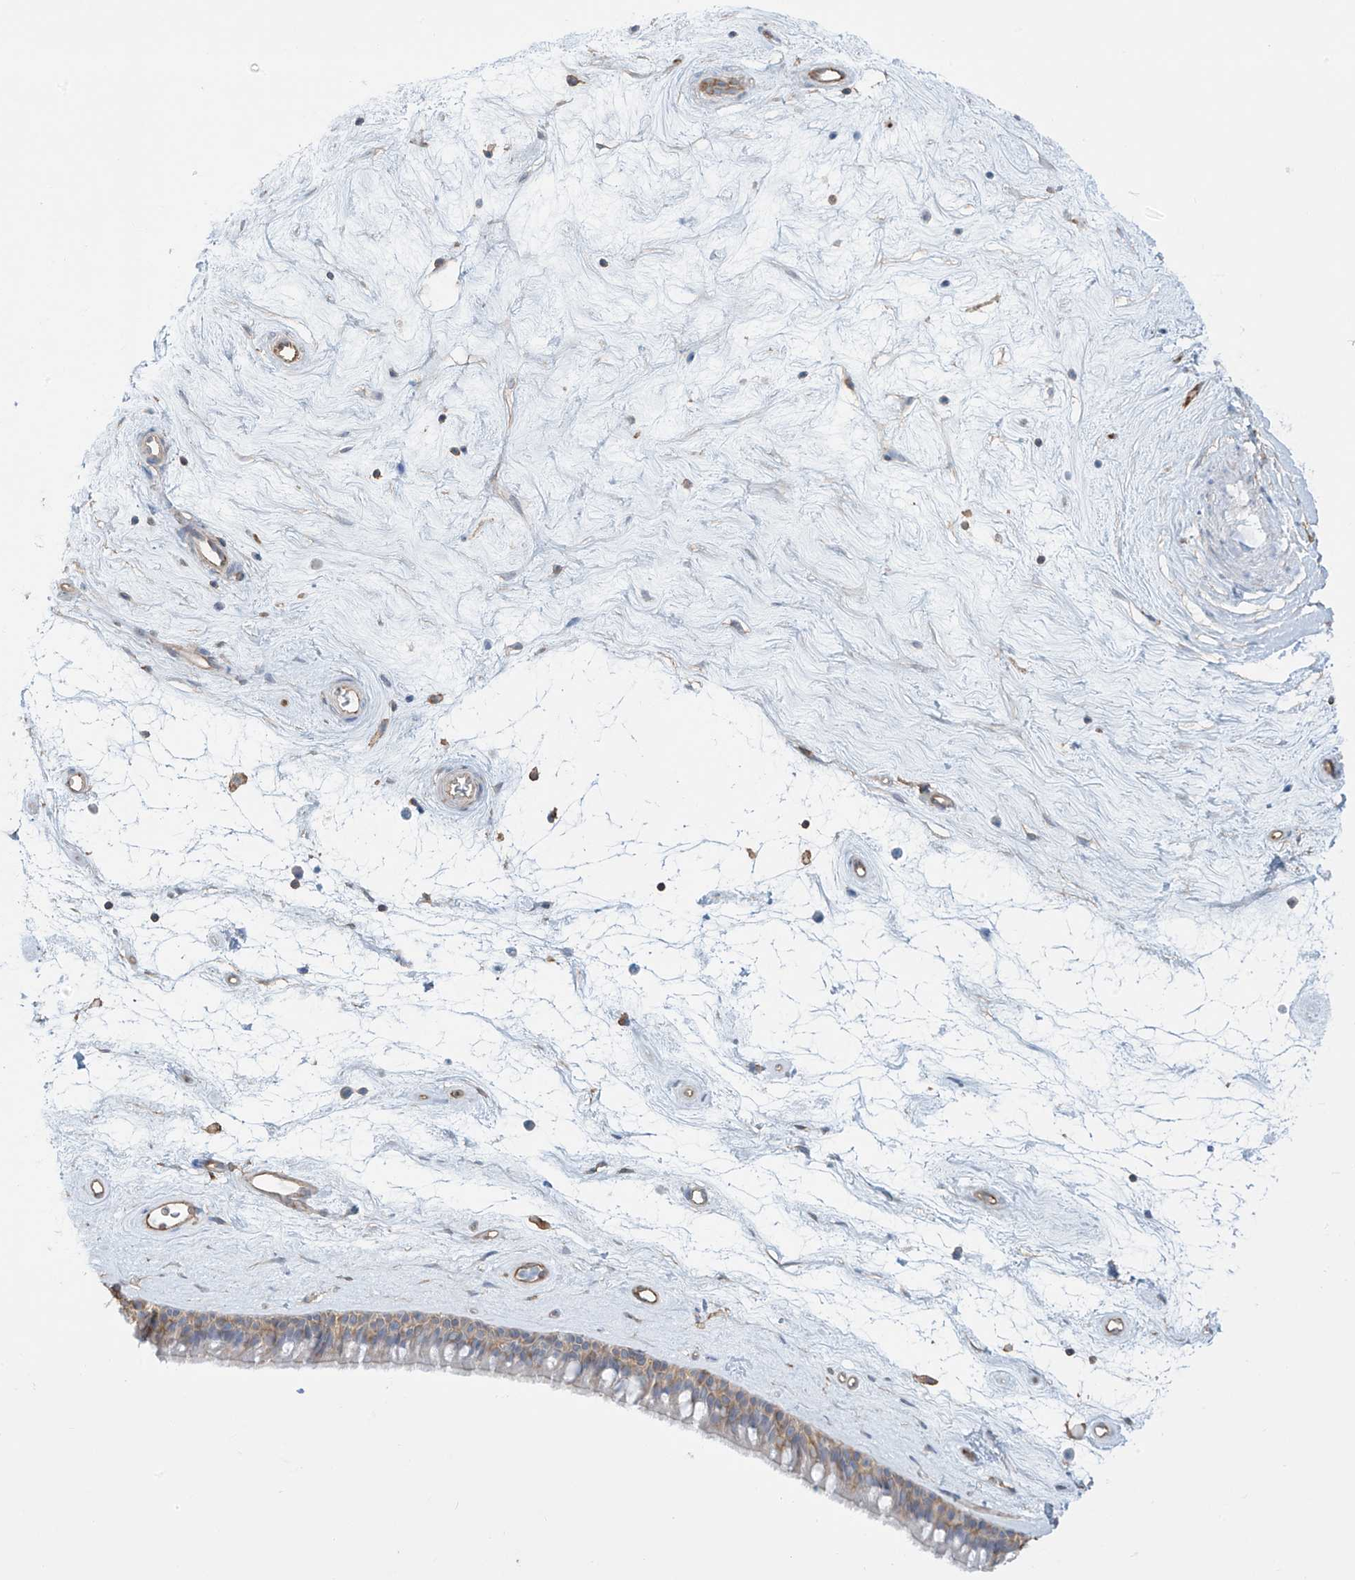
{"staining": {"intensity": "moderate", "quantity": "<25%", "location": "cytoplasmic/membranous"}, "tissue": "nasopharynx", "cell_type": "Respiratory epithelial cells", "image_type": "normal", "snomed": [{"axis": "morphology", "description": "Normal tissue, NOS"}, {"axis": "topography", "description": "Nasopharynx"}], "caption": "Moderate cytoplasmic/membranous positivity is present in about <25% of respiratory epithelial cells in normal nasopharynx.", "gene": "ZNF846", "patient": {"sex": "male", "age": 64}}